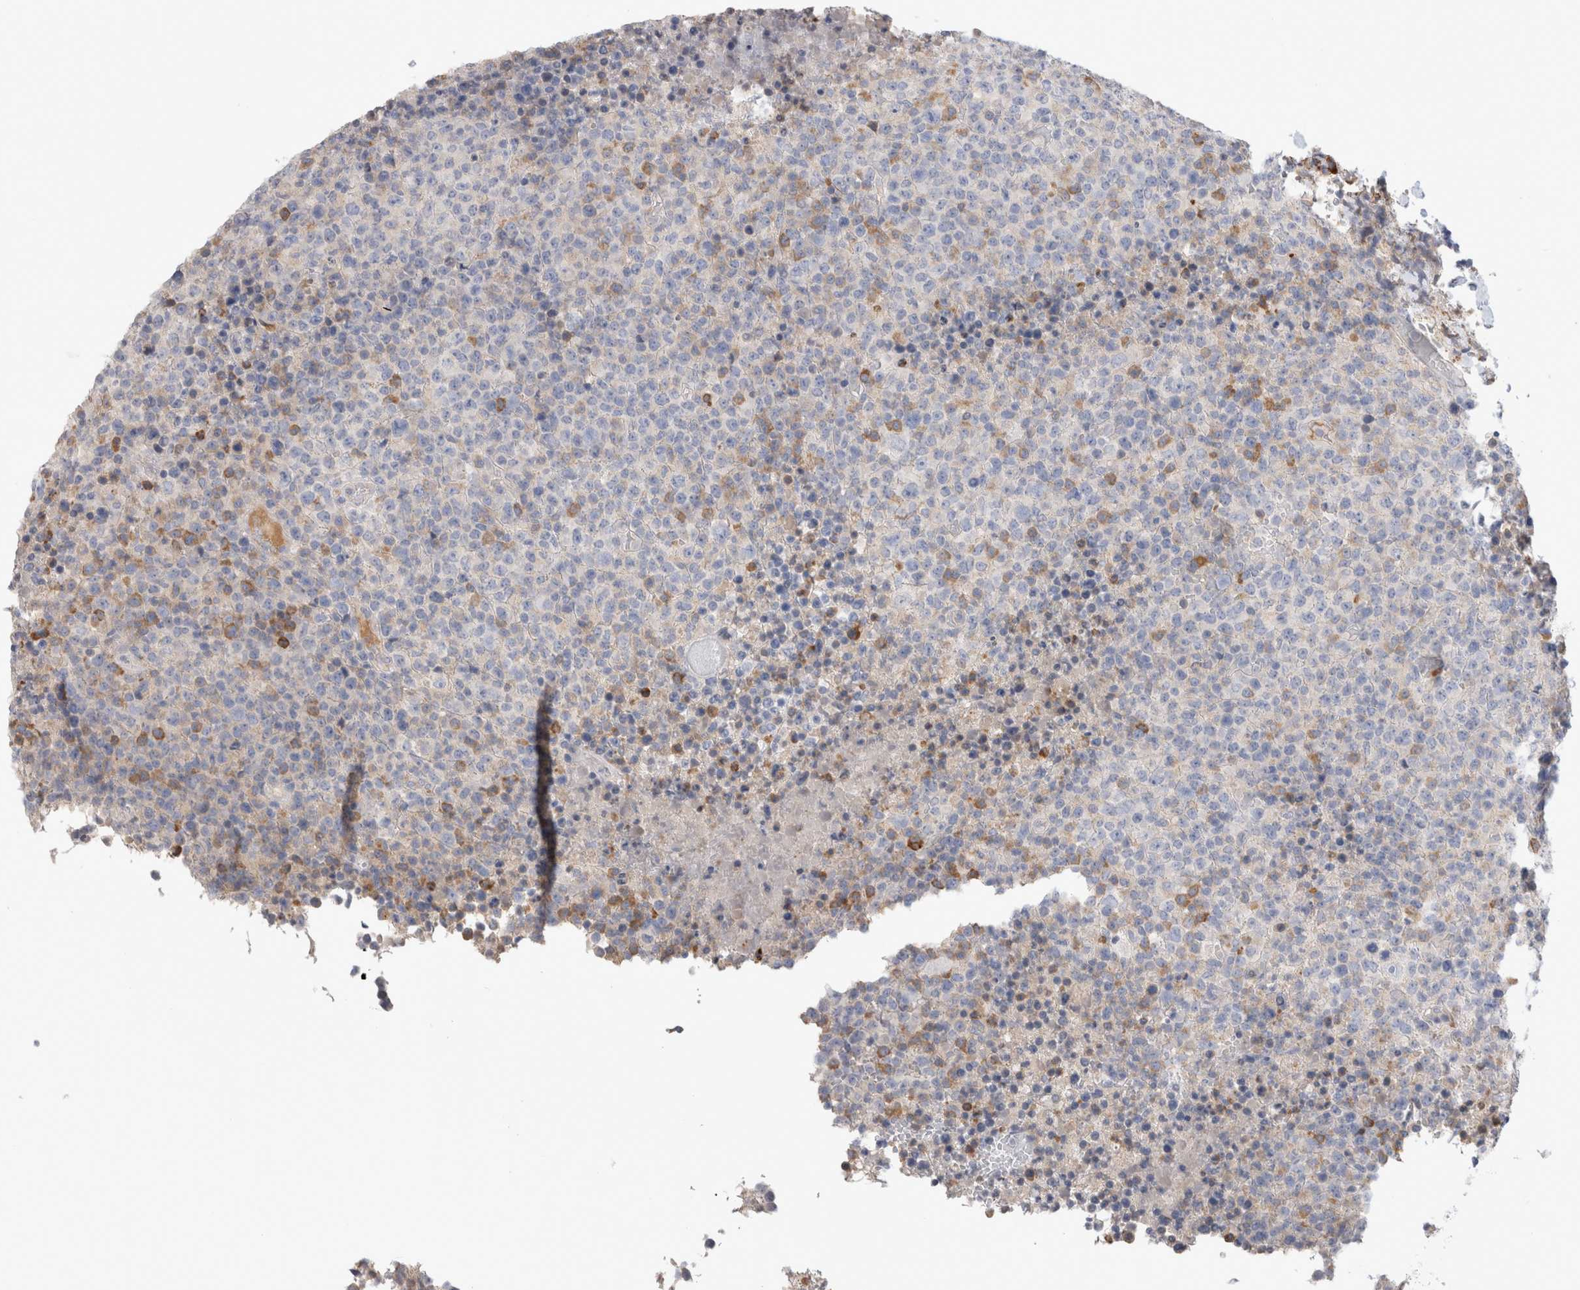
{"staining": {"intensity": "negative", "quantity": "none", "location": "none"}, "tissue": "lymphoma", "cell_type": "Tumor cells", "image_type": "cancer", "snomed": [{"axis": "morphology", "description": "Malignant lymphoma, non-Hodgkin's type, High grade"}, {"axis": "topography", "description": "Lymph node"}], "caption": "This is a photomicrograph of immunohistochemistry (IHC) staining of lymphoma, which shows no staining in tumor cells. (DAB immunohistochemistry, high magnification).", "gene": "PPP3CC", "patient": {"sex": "male", "age": 13}}